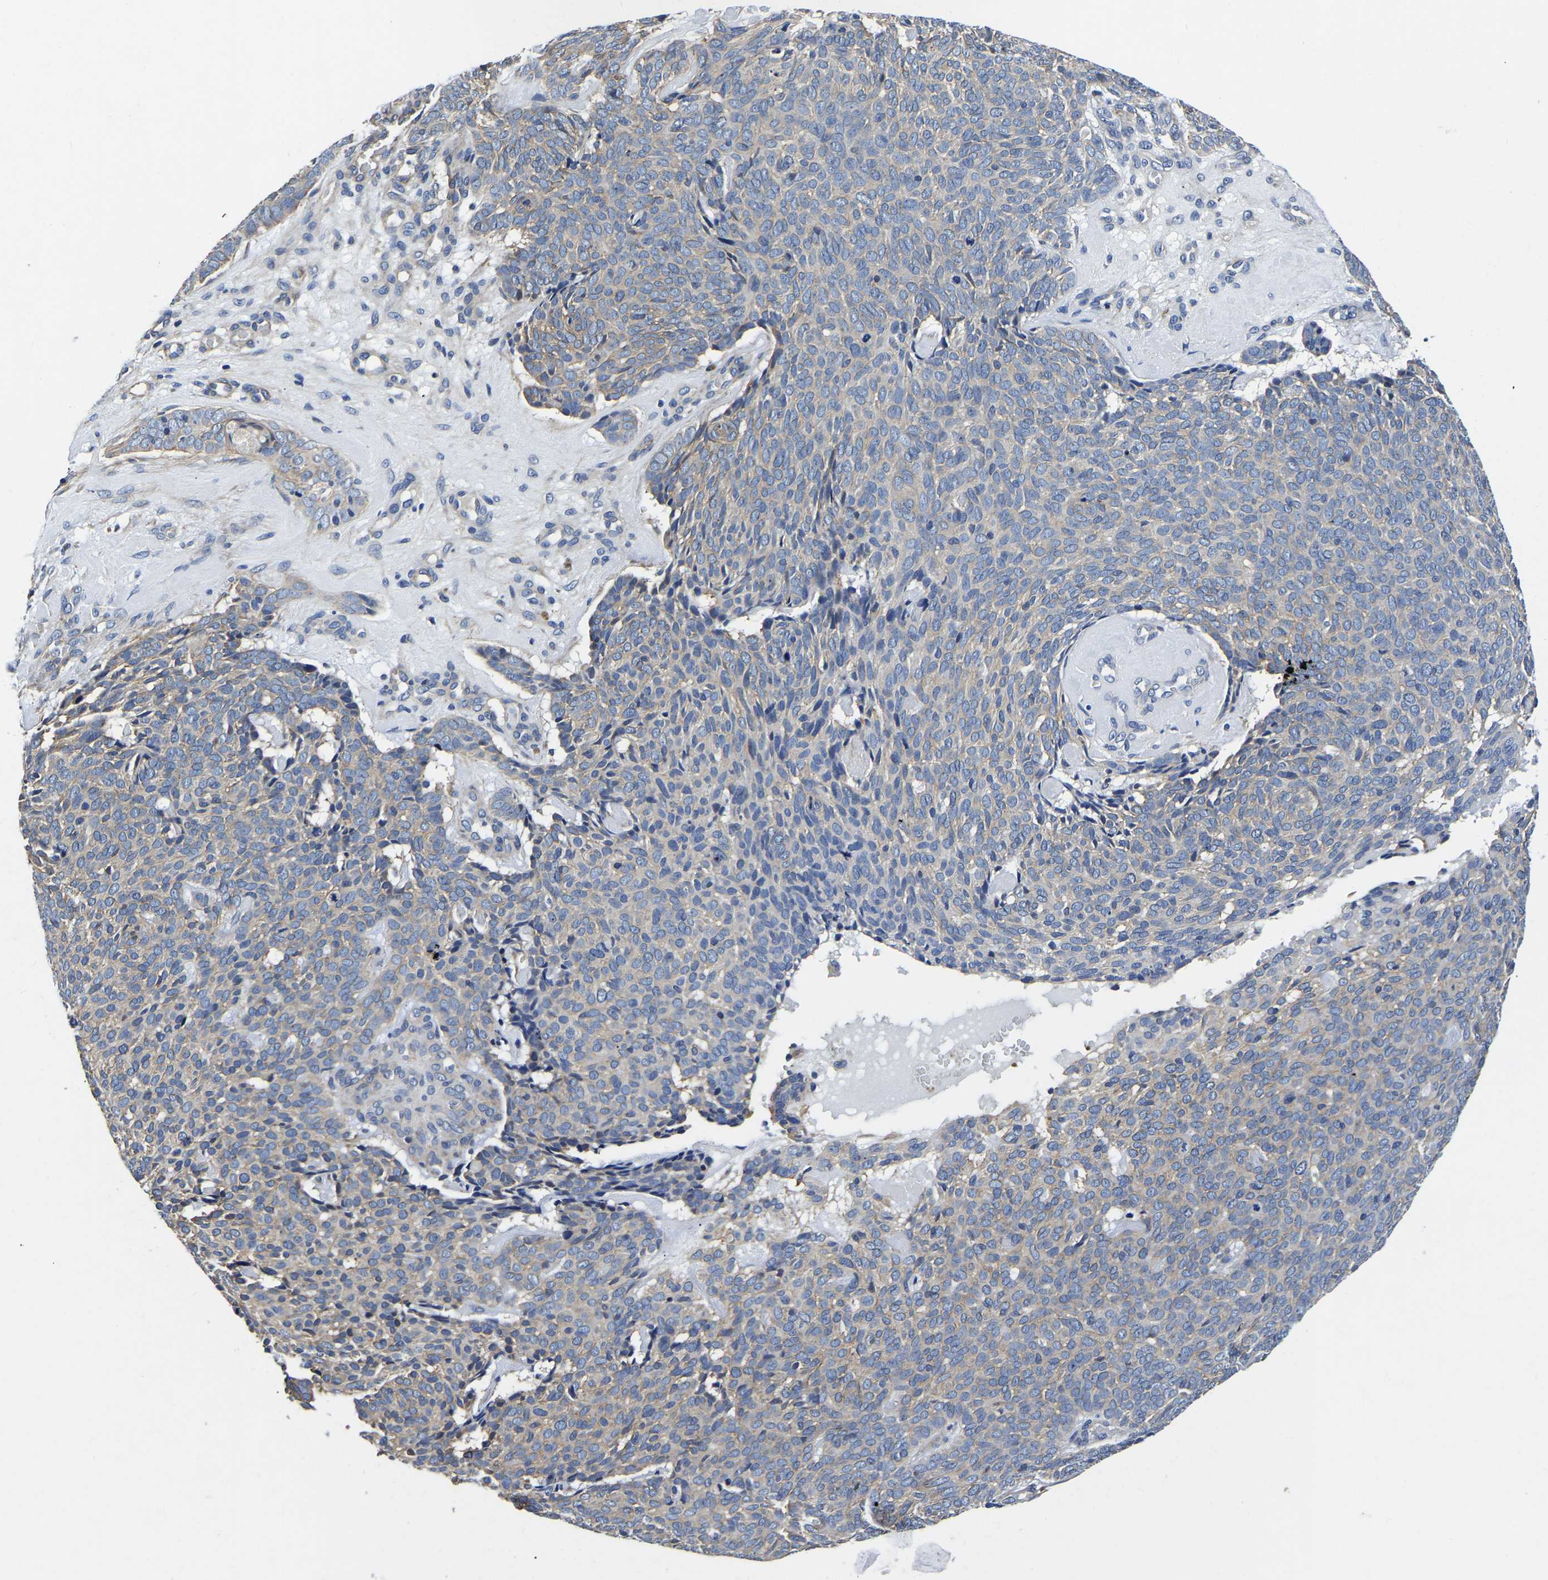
{"staining": {"intensity": "weak", "quantity": "25%-75%", "location": "cytoplasmic/membranous"}, "tissue": "skin cancer", "cell_type": "Tumor cells", "image_type": "cancer", "snomed": [{"axis": "morphology", "description": "Basal cell carcinoma"}, {"axis": "topography", "description": "Skin"}], "caption": "This photomicrograph displays IHC staining of skin cancer, with low weak cytoplasmic/membranous positivity in about 25%-75% of tumor cells.", "gene": "KCTD17", "patient": {"sex": "male", "age": 61}}